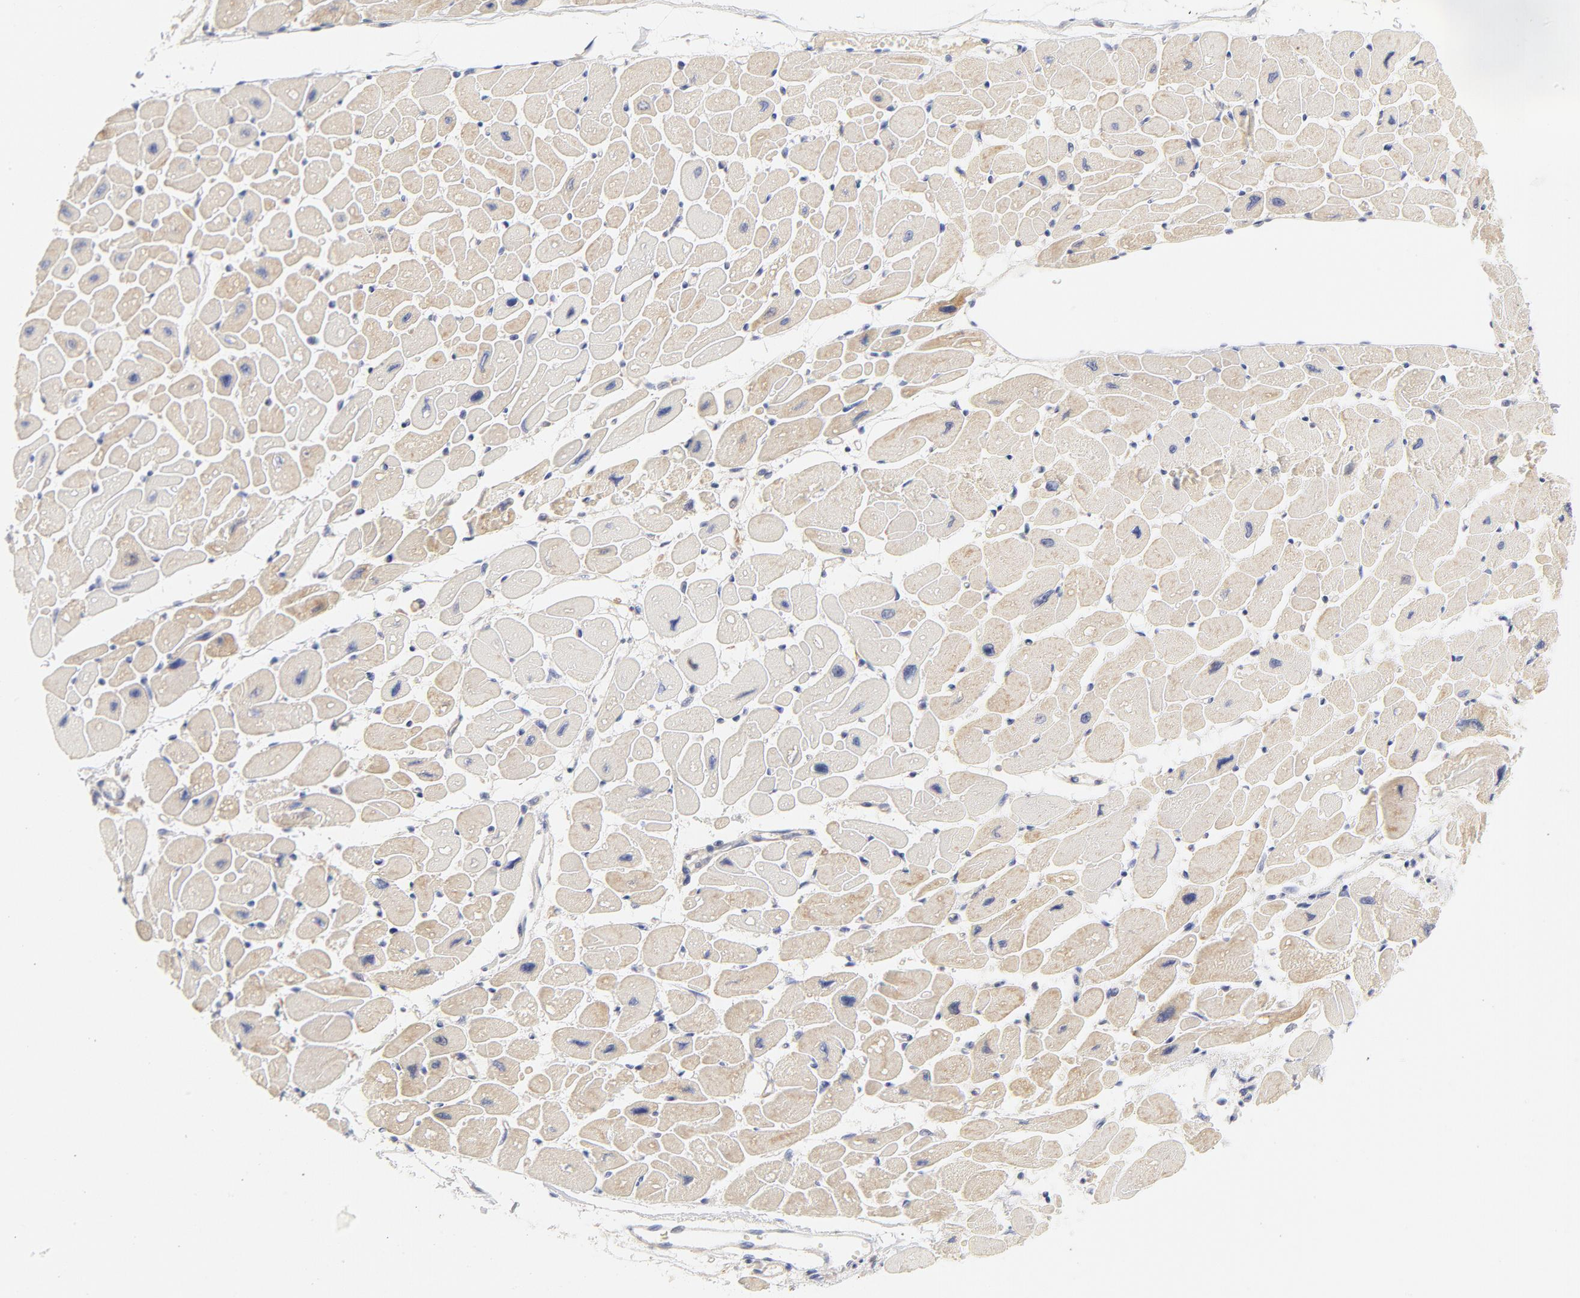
{"staining": {"intensity": "weak", "quantity": ">75%", "location": "cytoplasmic/membranous"}, "tissue": "heart muscle", "cell_type": "Cardiomyocytes", "image_type": "normal", "snomed": [{"axis": "morphology", "description": "Normal tissue, NOS"}, {"axis": "topography", "description": "Heart"}], "caption": "A high-resolution micrograph shows immunohistochemistry (IHC) staining of unremarkable heart muscle, which demonstrates weak cytoplasmic/membranous staining in approximately >75% of cardiomyocytes. (DAB (3,3'-diaminobenzidine) IHC, brown staining for protein, blue staining for nuclei).", "gene": "MTERF2", "patient": {"sex": "female", "age": 54}}